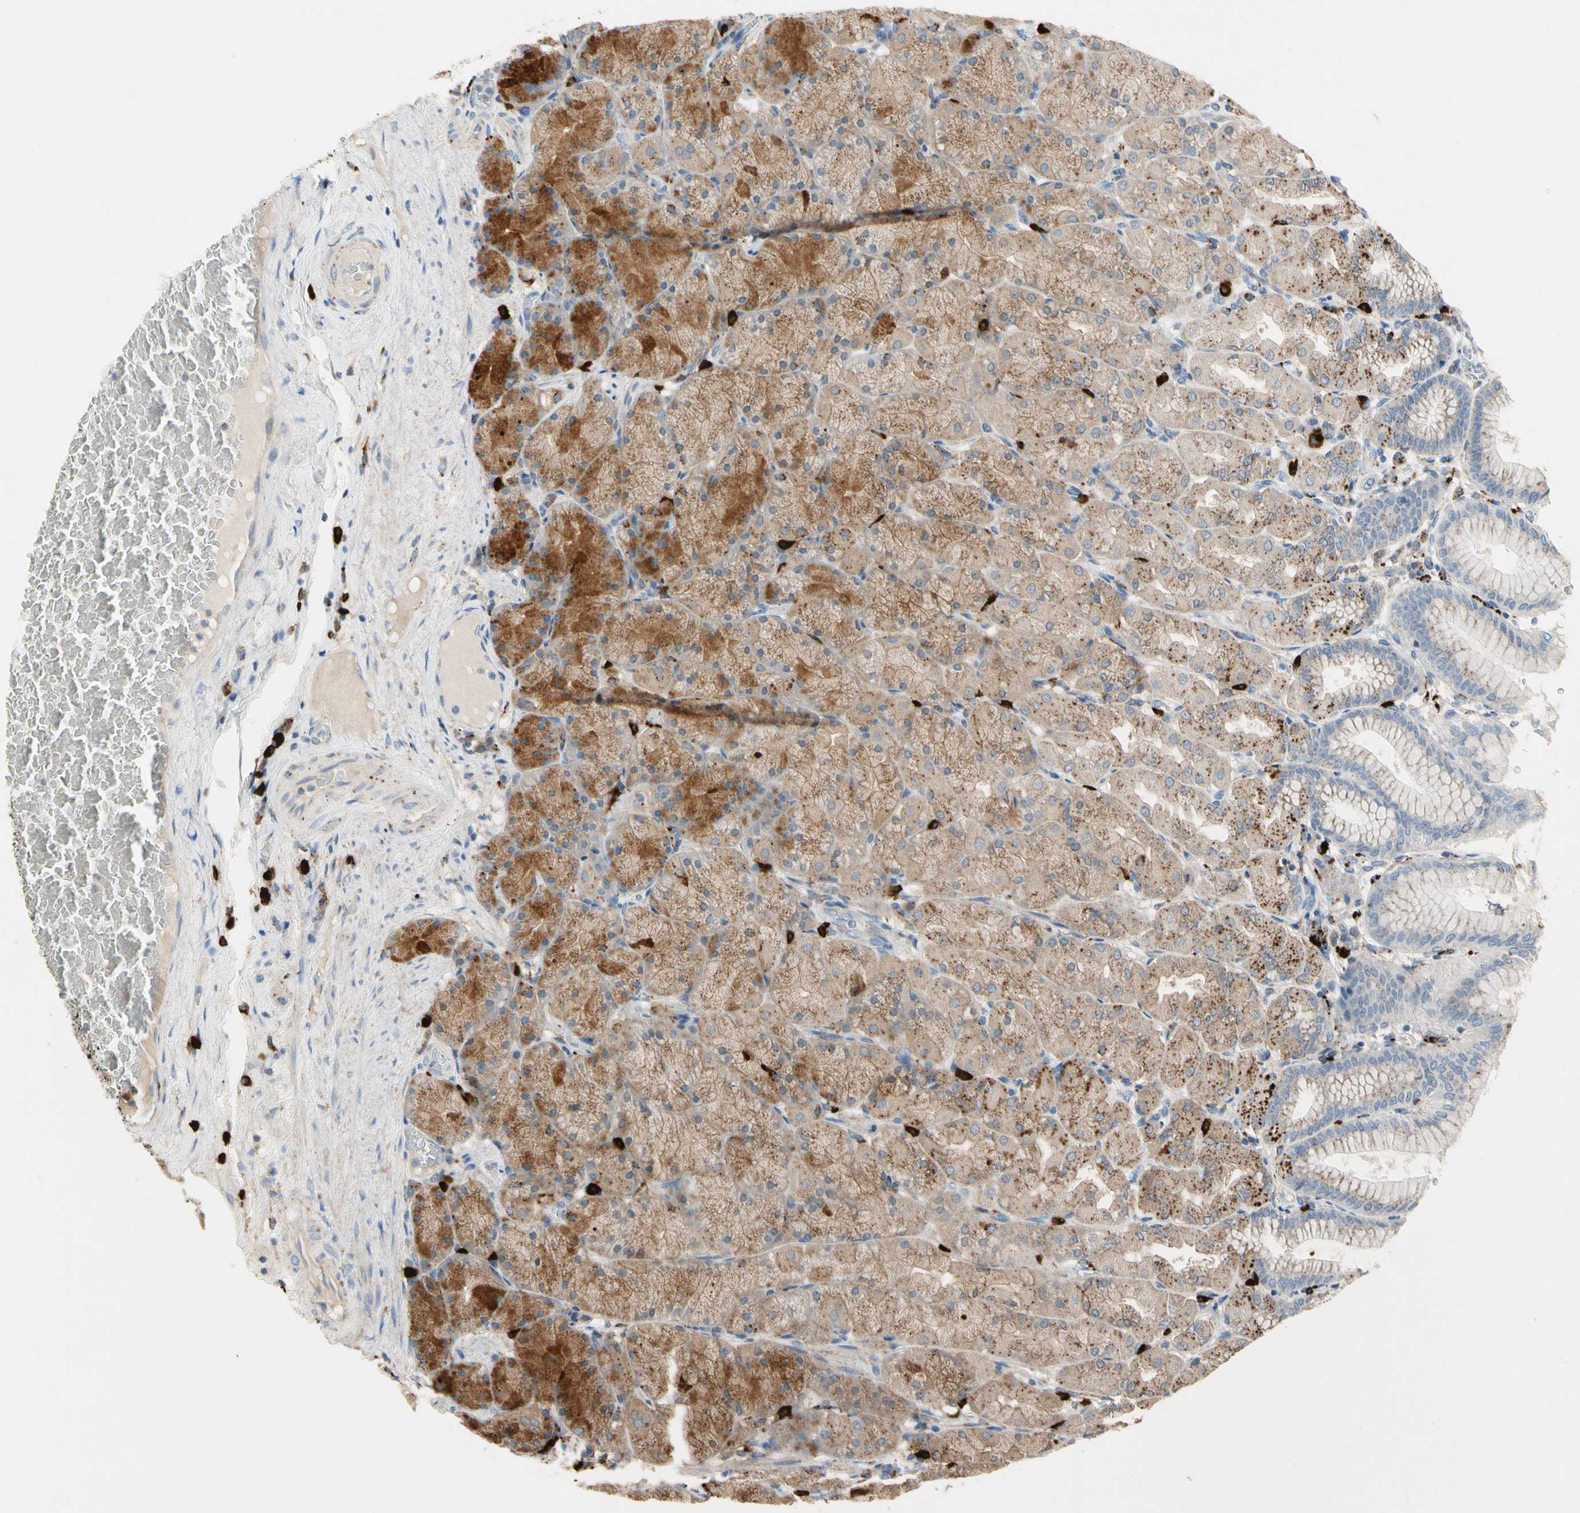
{"staining": {"intensity": "moderate", "quantity": "25%-75%", "location": "cytoplasmic/membranous"}, "tissue": "stomach", "cell_type": "Glandular cells", "image_type": "normal", "snomed": [{"axis": "morphology", "description": "Normal tissue, NOS"}, {"axis": "topography", "description": "Stomach, upper"}], "caption": "A micrograph showing moderate cytoplasmic/membranous staining in approximately 25%-75% of glandular cells in normal stomach, as visualized by brown immunohistochemical staining.", "gene": "GM2A", "patient": {"sex": "female", "age": 56}}